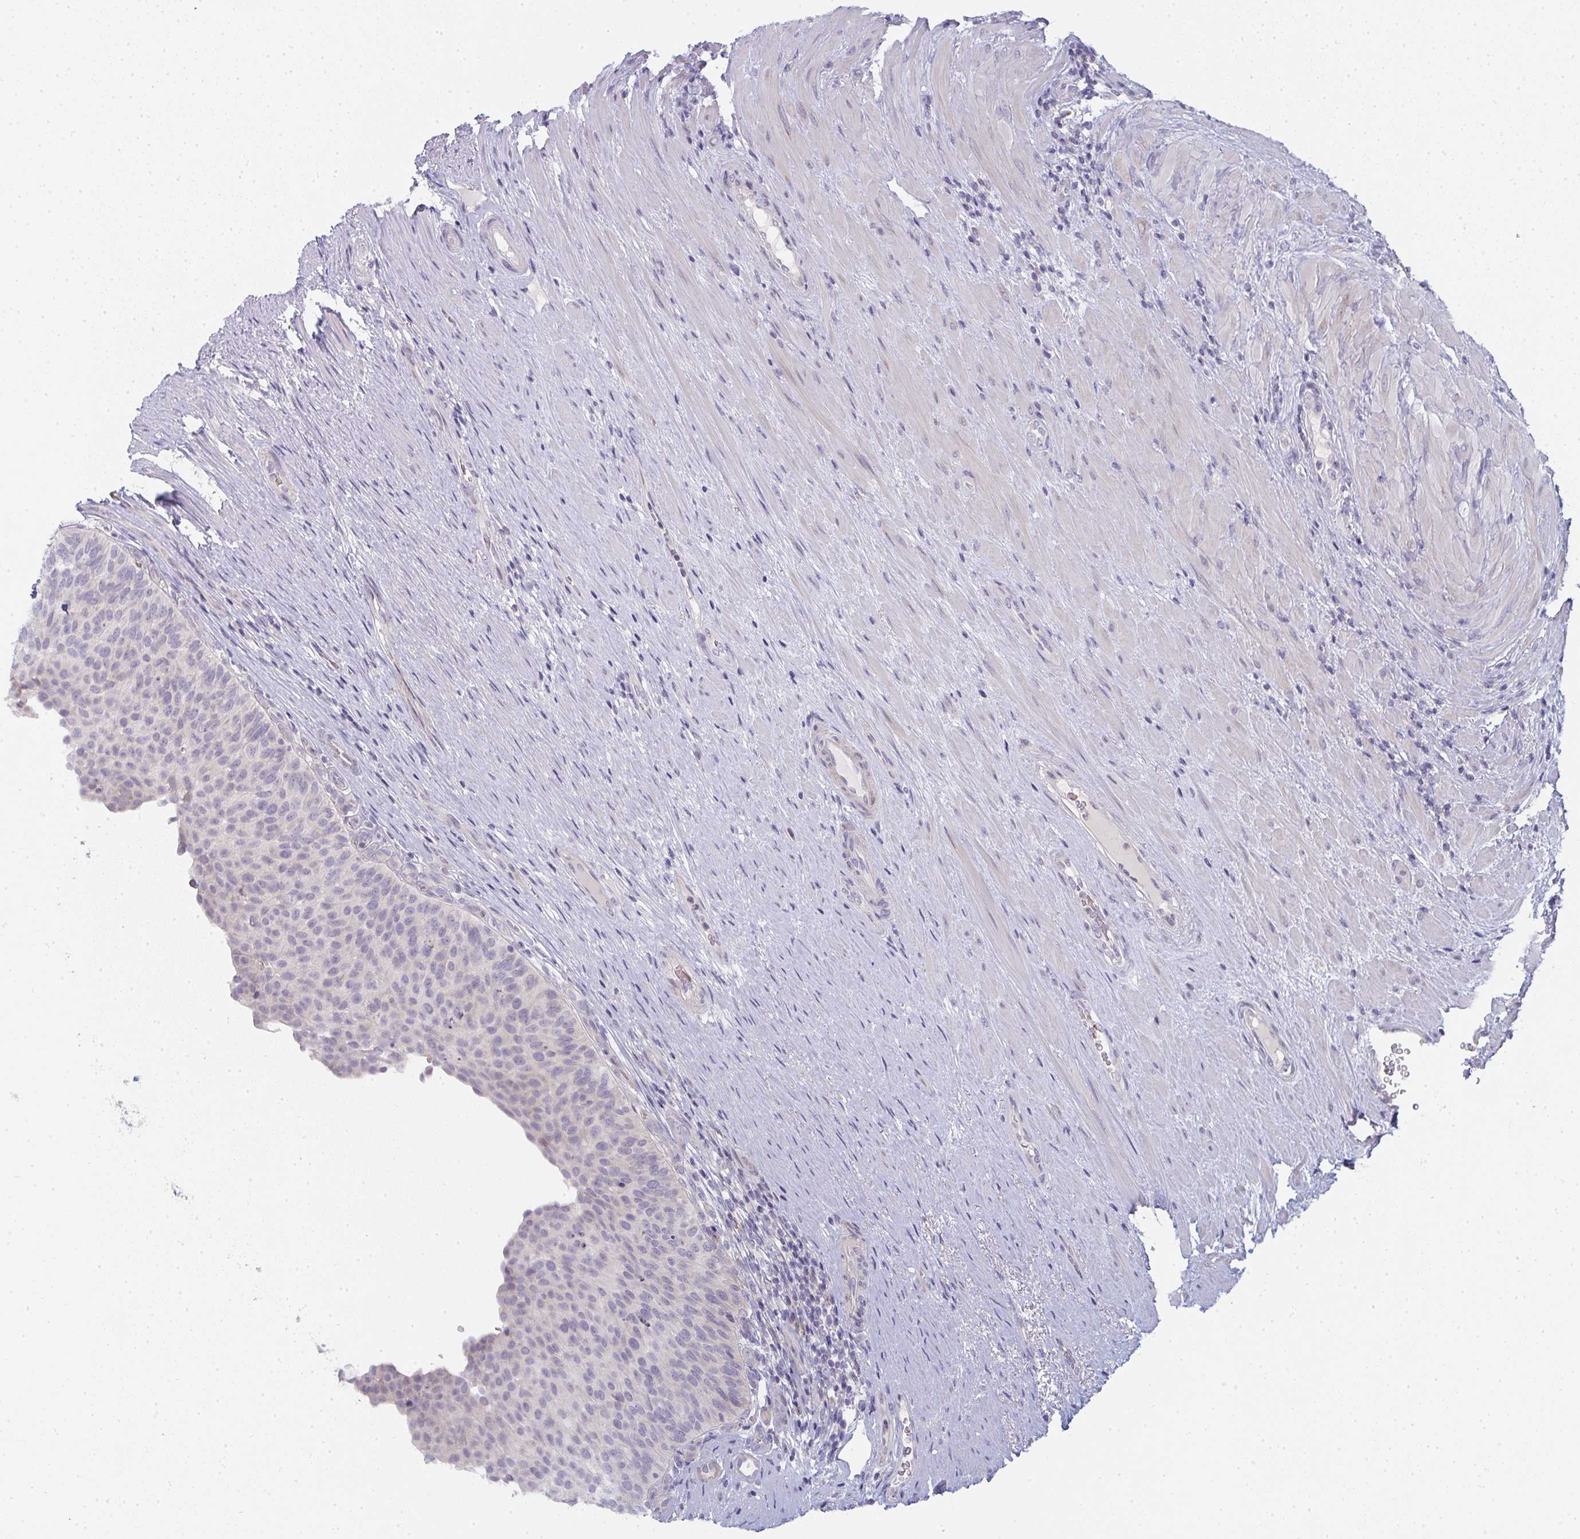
{"staining": {"intensity": "weak", "quantity": "<25%", "location": "cytoplasmic/membranous"}, "tissue": "urinary bladder", "cell_type": "Urothelial cells", "image_type": "normal", "snomed": [{"axis": "morphology", "description": "Normal tissue, NOS"}, {"axis": "topography", "description": "Urinary bladder"}, {"axis": "topography", "description": "Prostate"}], "caption": "Immunohistochemistry (IHC) of benign human urinary bladder exhibits no expression in urothelial cells. The staining was performed using DAB to visualize the protein expression in brown, while the nuclei were stained in blue with hematoxylin (Magnification: 20x).", "gene": "SHB", "patient": {"sex": "male", "age": 77}}